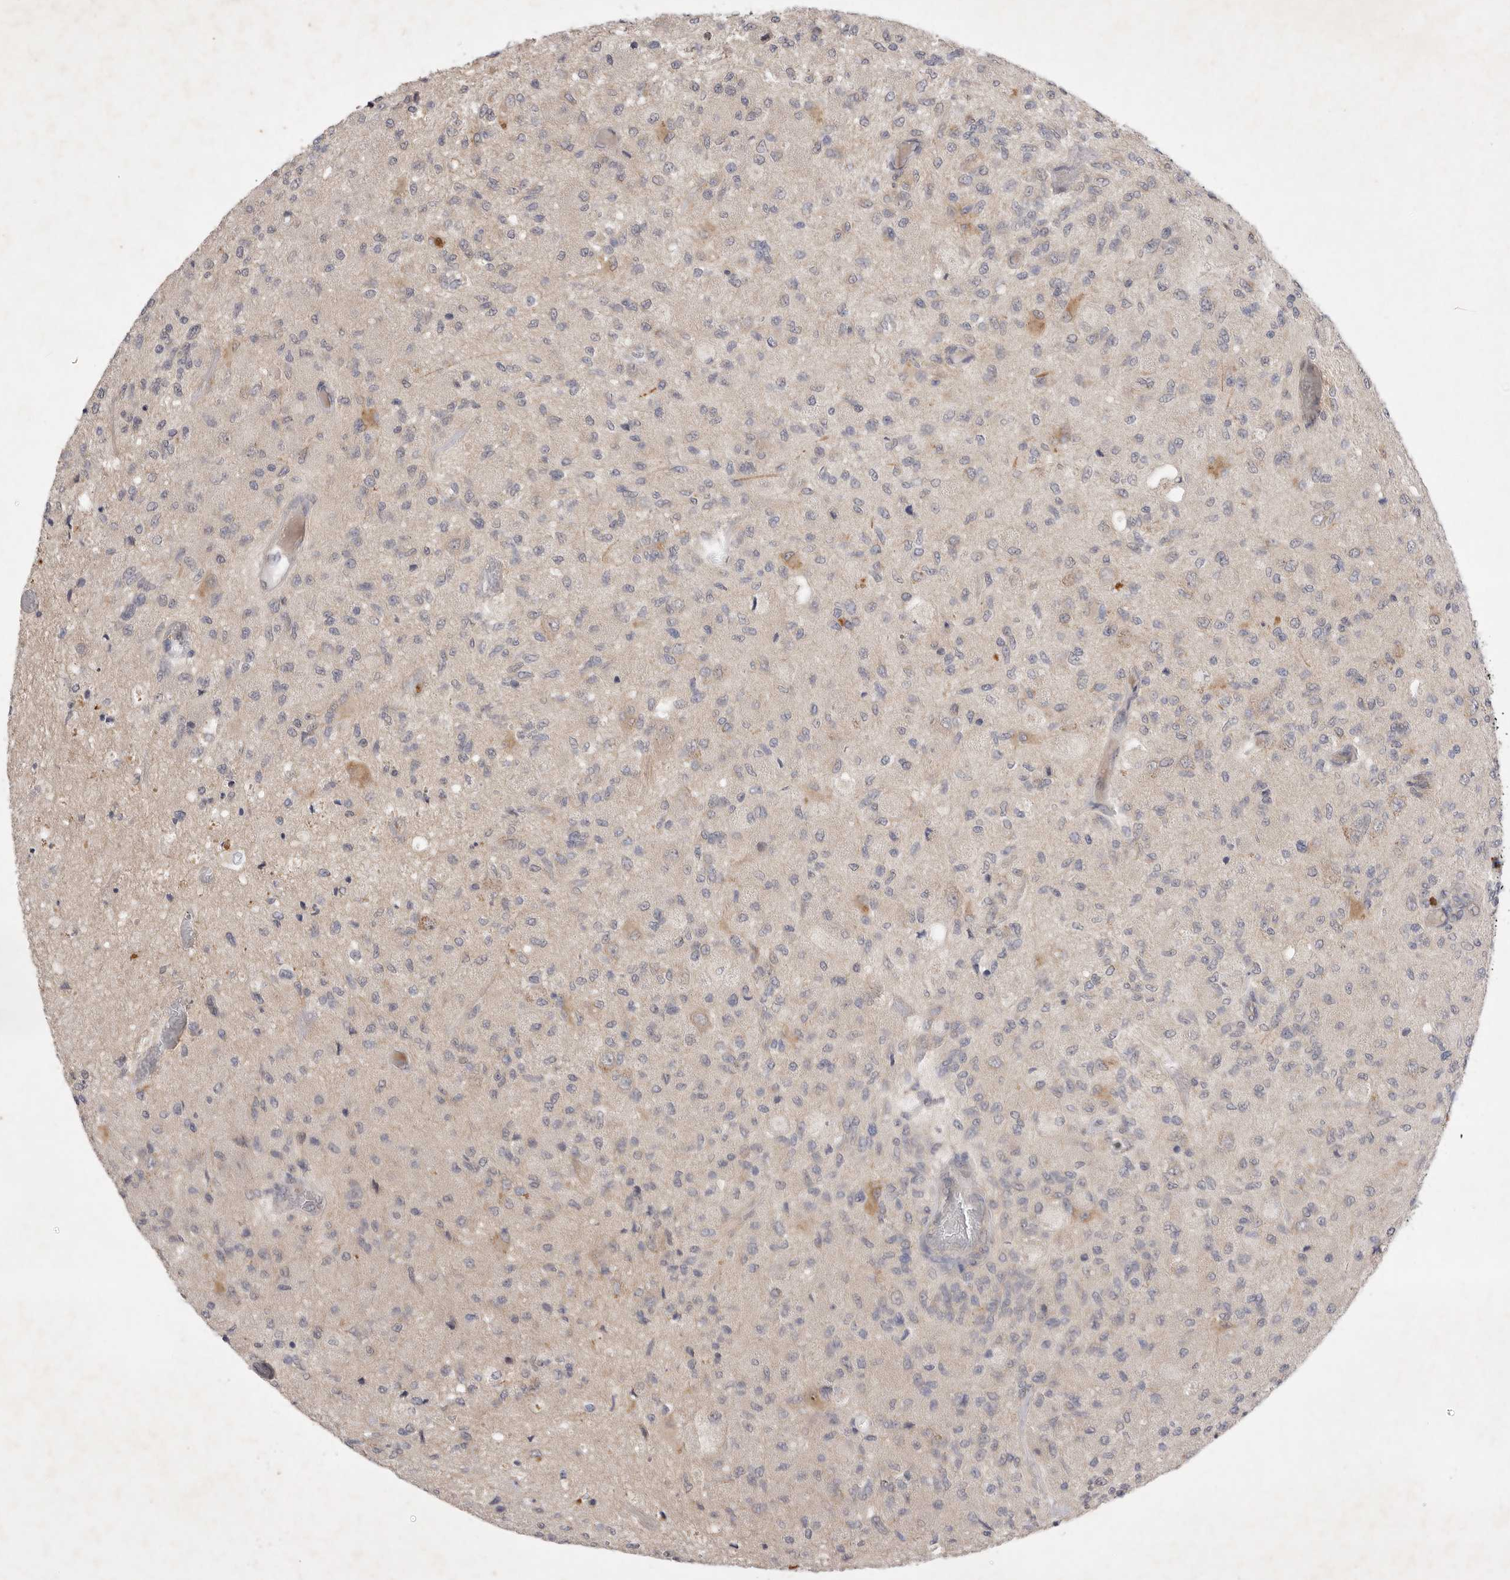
{"staining": {"intensity": "negative", "quantity": "none", "location": "none"}, "tissue": "glioma", "cell_type": "Tumor cells", "image_type": "cancer", "snomed": [{"axis": "morphology", "description": "Normal tissue, NOS"}, {"axis": "morphology", "description": "Glioma, malignant, High grade"}, {"axis": "topography", "description": "Cerebral cortex"}], "caption": "Glioma stained for a protein using immunohistochemistry exhibits no expression tumor cells.", "gene": "PTPDC1", "patient": {"sex": "male", "age": 77}}